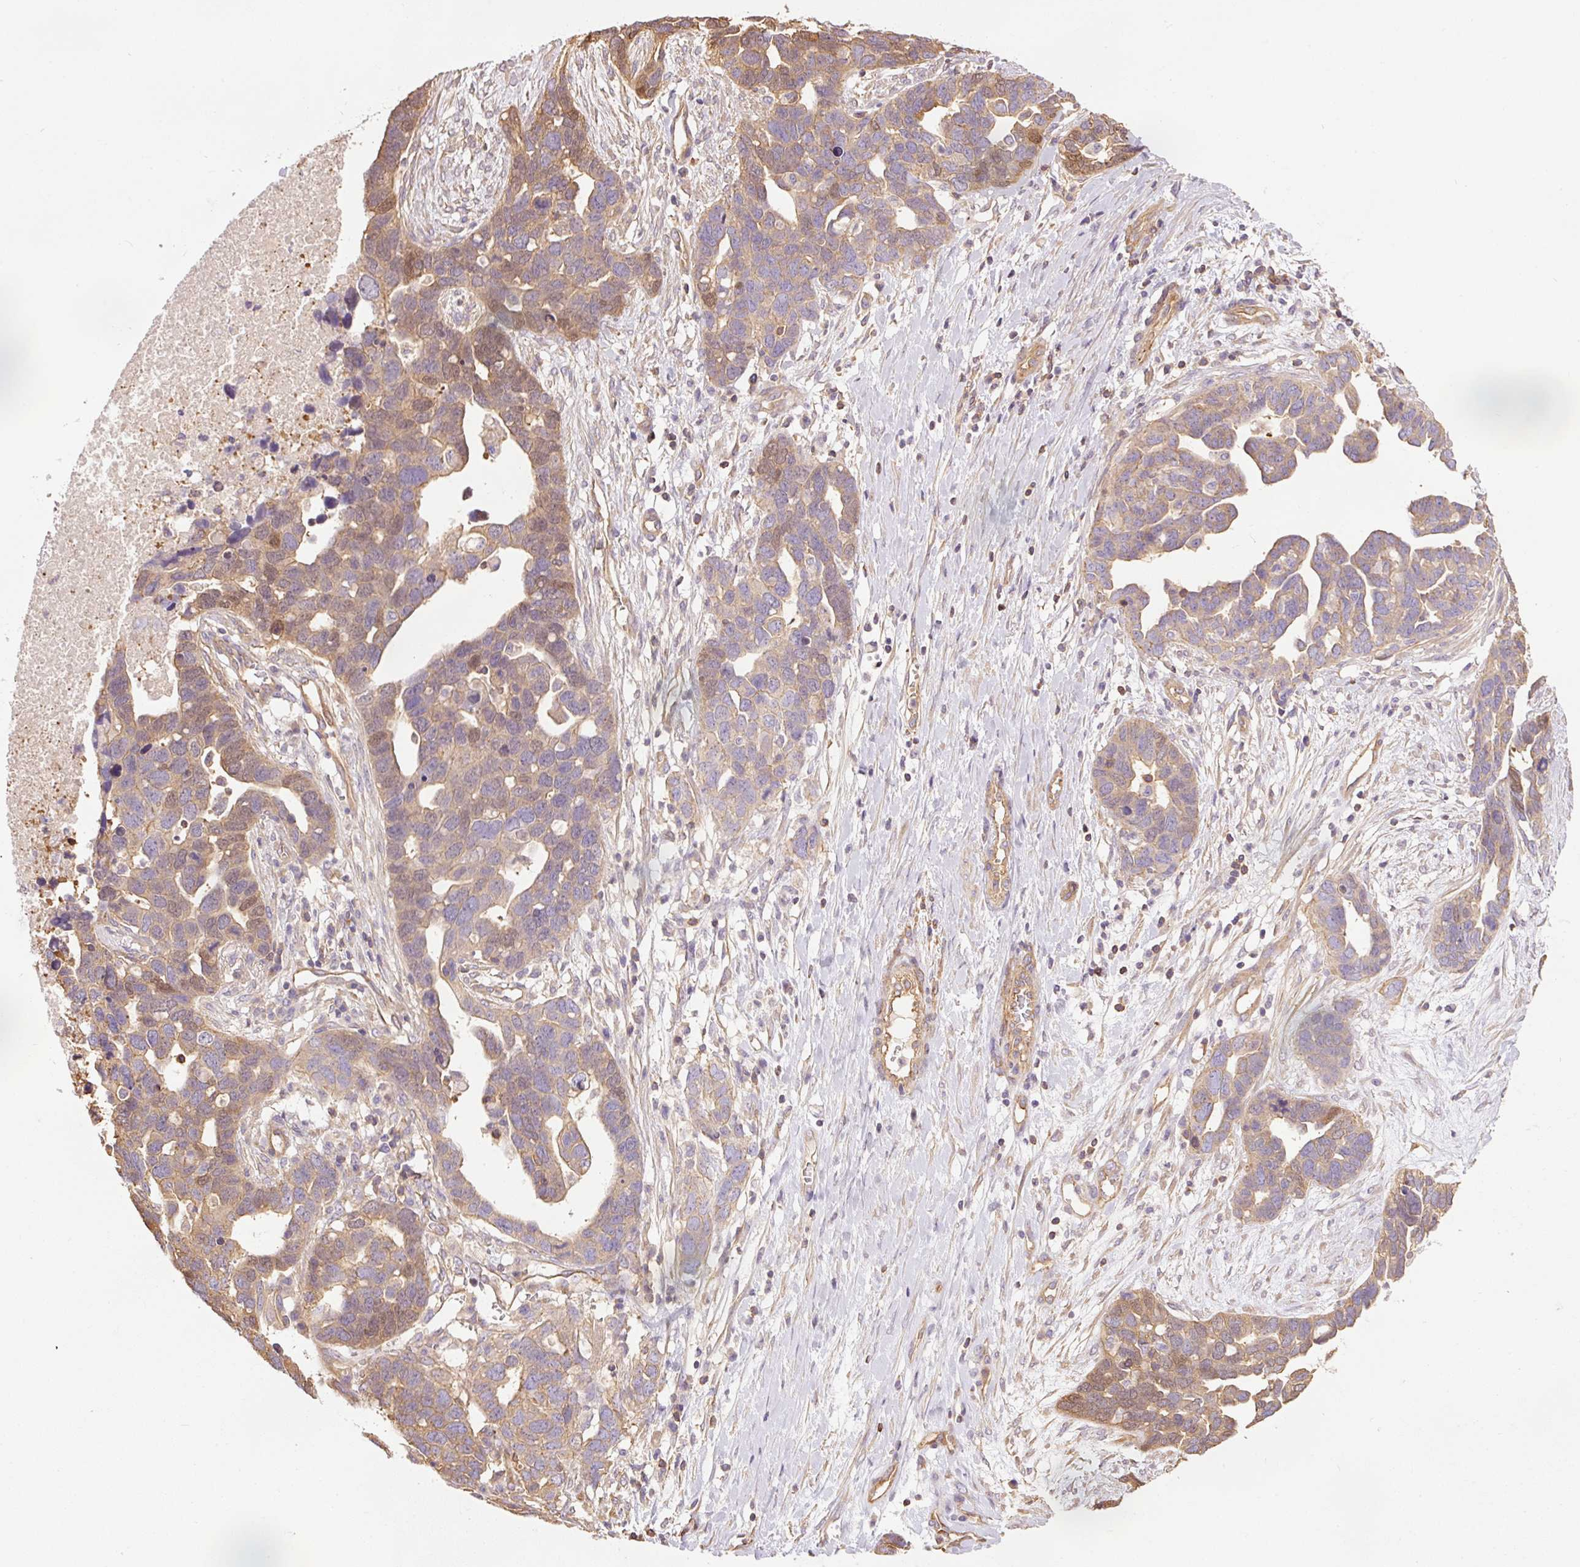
{"staining": {"intensity": "weak", "quantity": "25%-75%", "location": "cytoplasmic/membranous,nuclear"}, "tissue": "ovarian cancer", "cell_type": "Tumor cells", "image_type": "cancer", "snomed": [{"axis": "morphology", "description": "Cystadenocarcinoma, serous, NOS"}, {"axis": "topography", "description": "Ovary"}], "caption": "Immunohistochemical staining of ovarian cancer exhibits low levels of weak cytoplasmic/membranous and nuclear staining in approximately 25%-75% of tumor cells. (DAB IHC, brown staining for protein, blue staining for nuclei).", "gene": "PPP1R1B", "patient": {"sex": "female", "age": 54}}